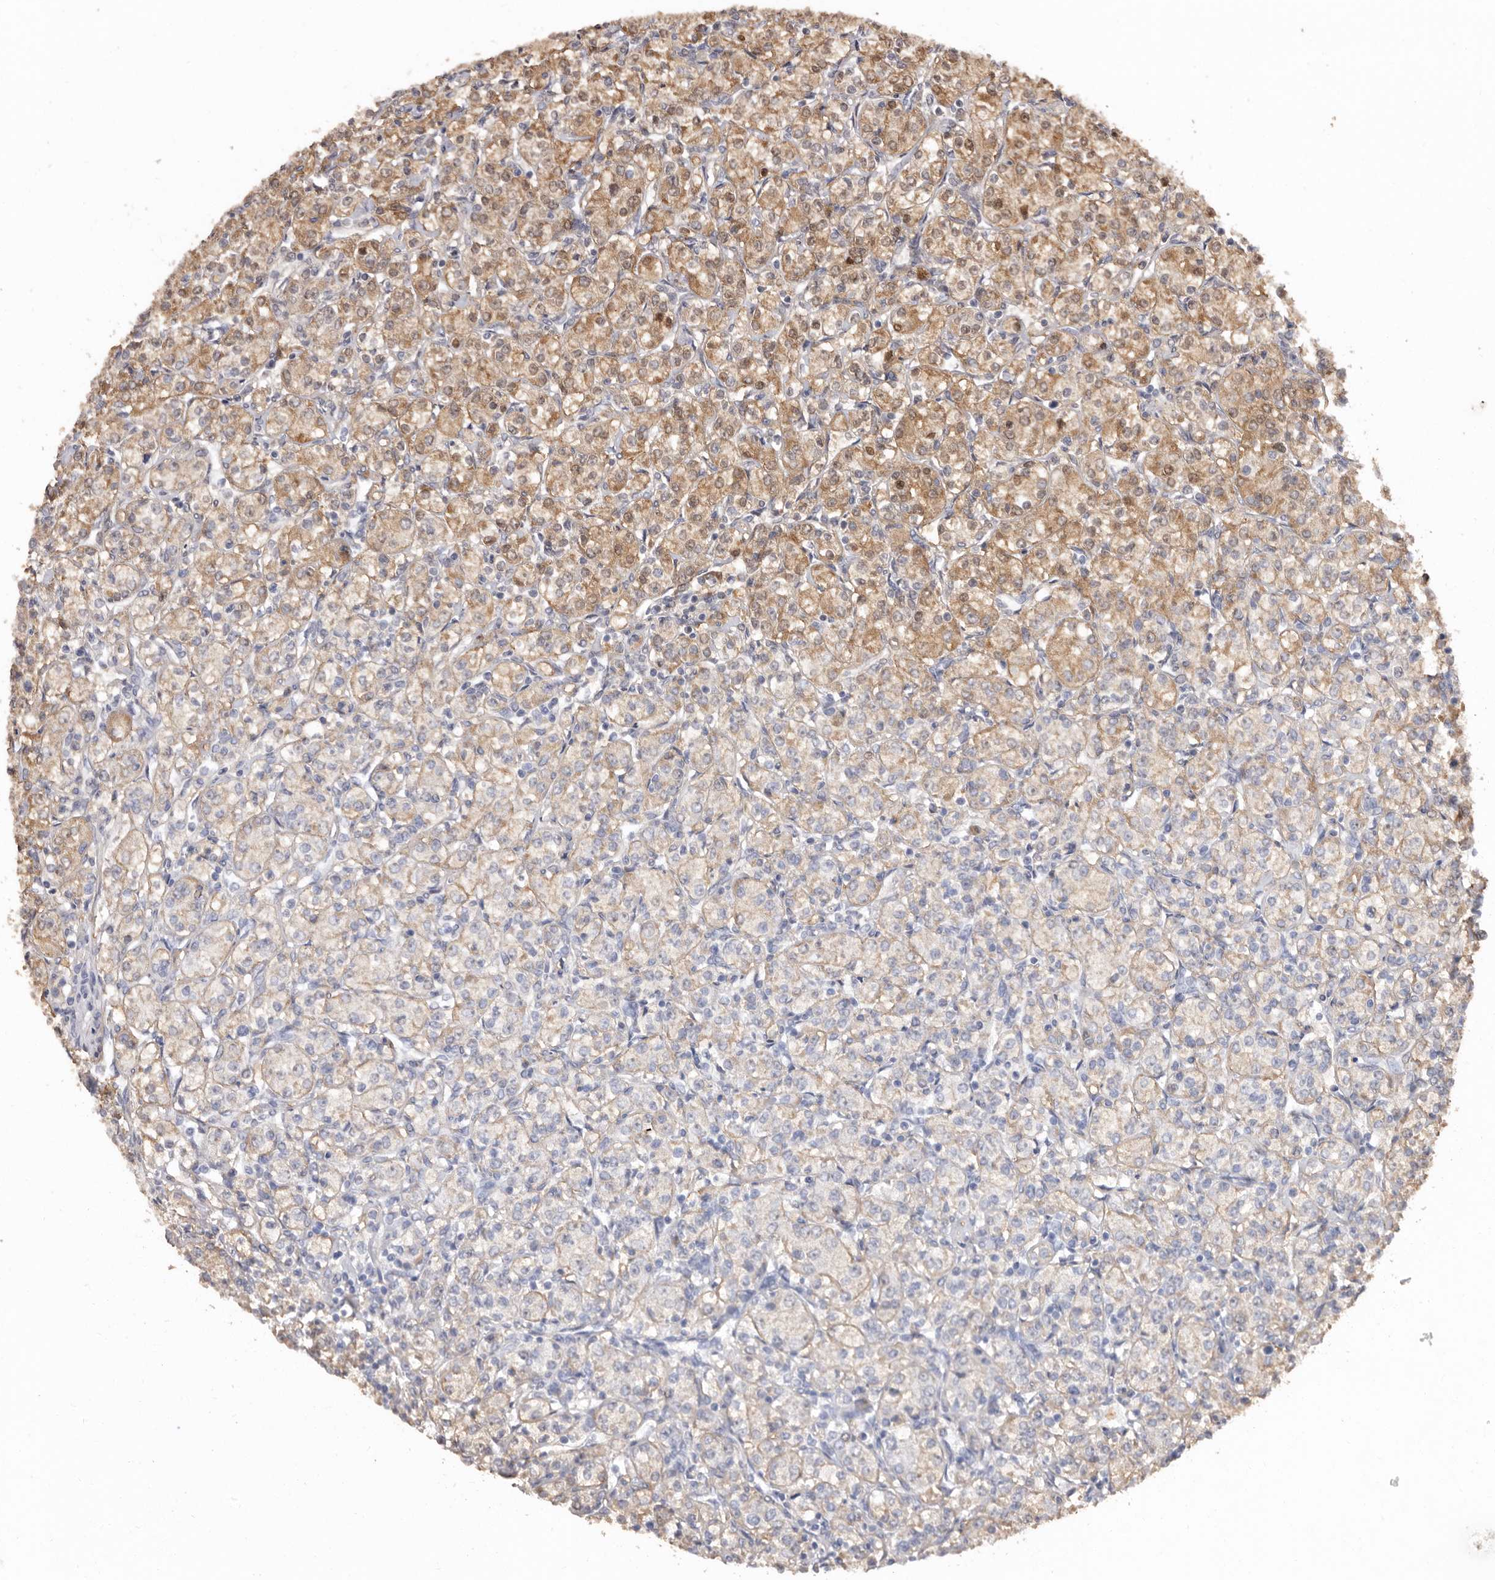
{"staining": {"intensity": "moderate", "quantity": "25%-75%", "location": "cytoplasmic/membranous"}, "tissue": "renal cancer", "cell_type": "Tumor cells", "image_type": "cancer", "snomed": [{"axis": "morphology", "description": "Adenocarcinoma, NOS"}, {"axis": "topography", "description": "Kidney"}], "caption": "Renal cancer was stained to show a protein in brown. There is medium levels of moderate cytoplasmic/membranous staining in approximately 25%-75% of tumor cells.", "gene": "COQ8B", "patient": {"sex": "male", "age": 77}}